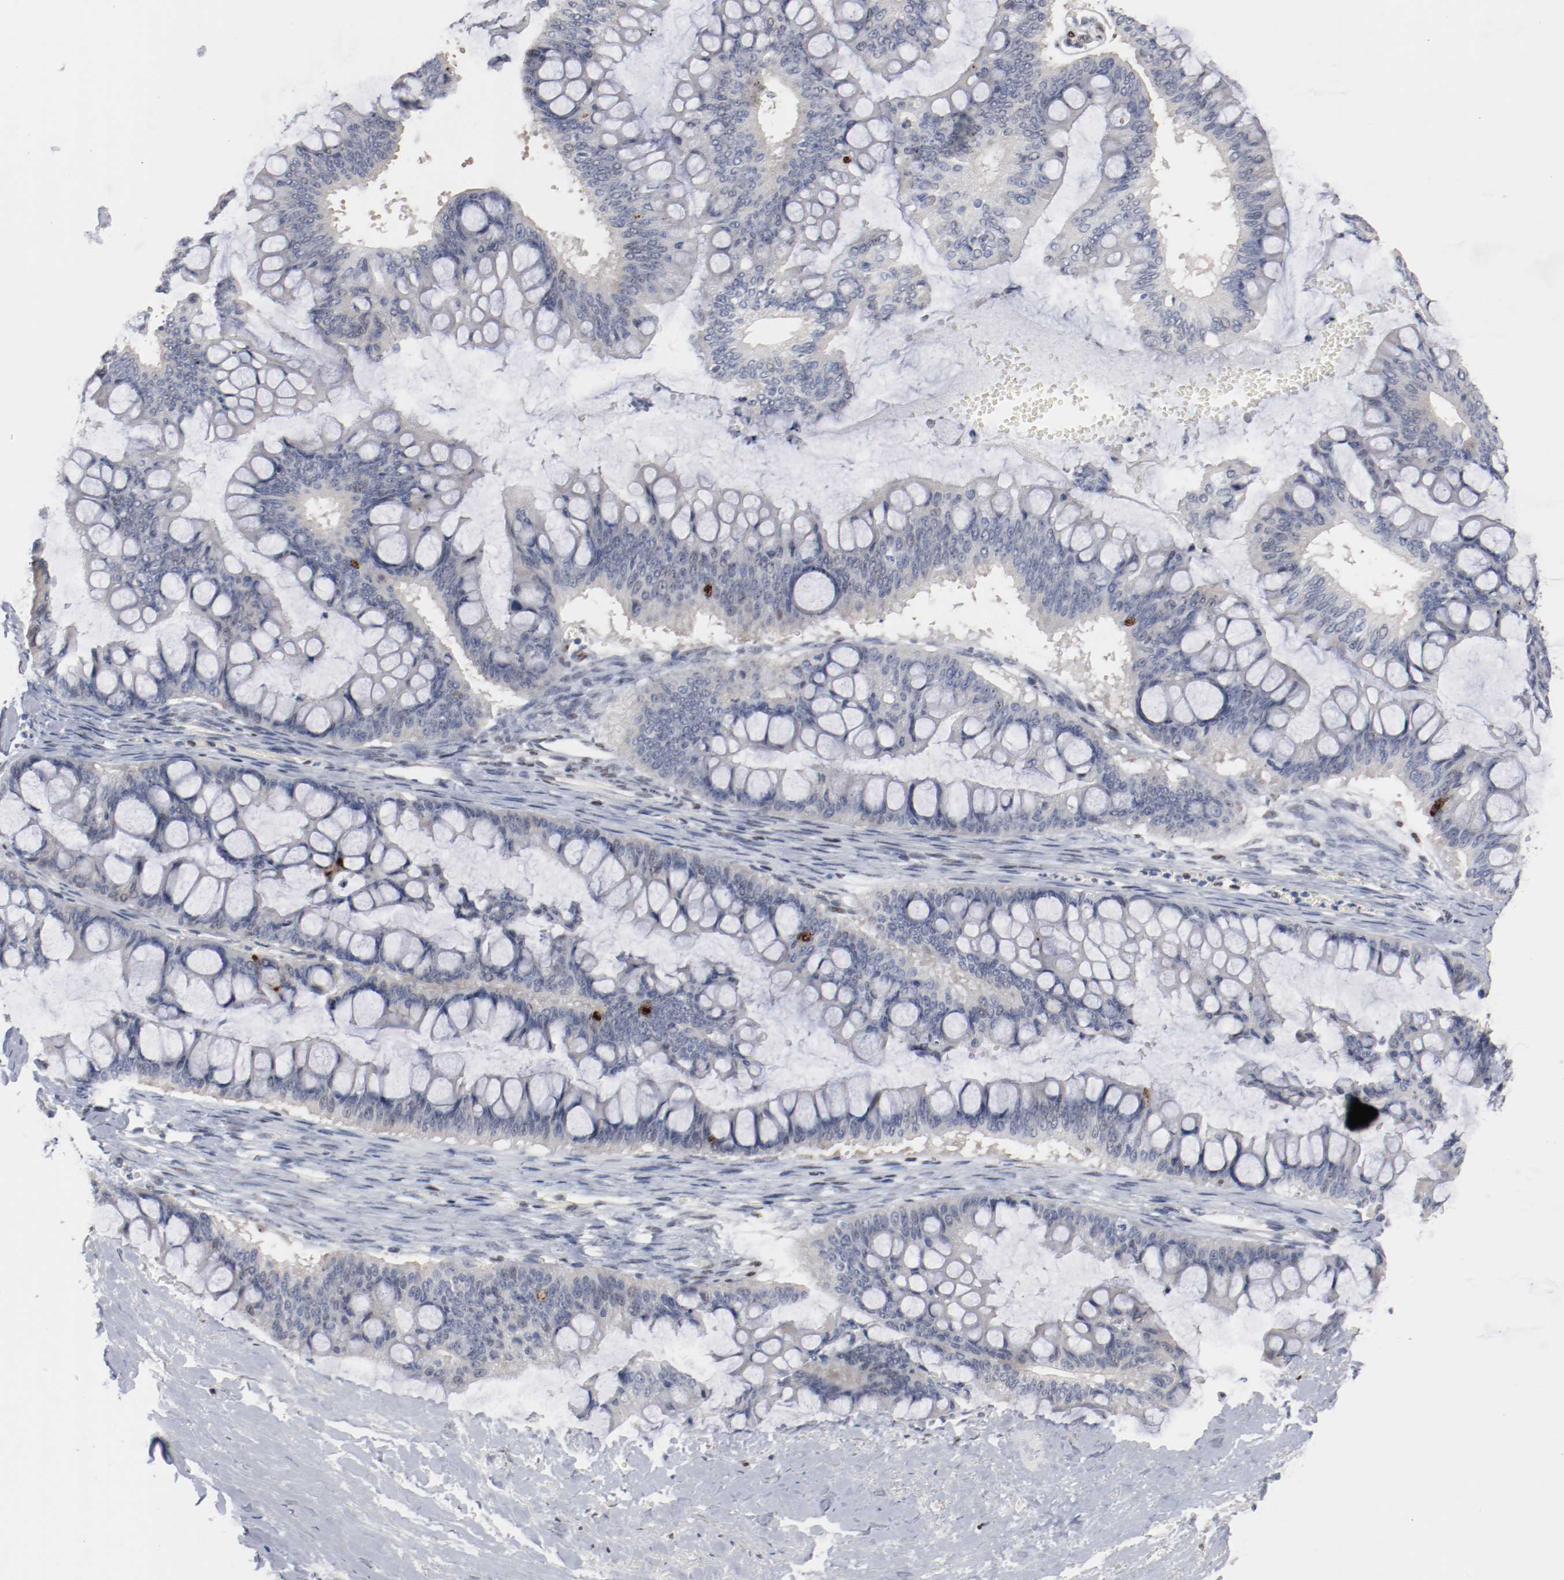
{"staining": {"intensity": "negative", "quantity": "none", "location": "none"}, "tissue": "ovarian cancer", "cell_type": "Tumor cells", "image_type": "cancer", "snomed": [{"axis": "morphology", "description": "Cystadenocarcinoma, mucinous, NOS"}, {"axis": "topography", "description": "Ovary"}], "caption": "This micrograph is of mucinous cystadenocarcinoma (ovarian) stained with immunohistochemistry to label a protein in brown with the nuclei are counter-stained blue. There is no positivity in tumor cells. The staining is performed using DAB (3,3'-diaminobenzidine) brown chromogen with nuclei counter-stained in using hematoxylin.", "gene": "ZEB2", "patient": {"sex": "female", "age": 73}}